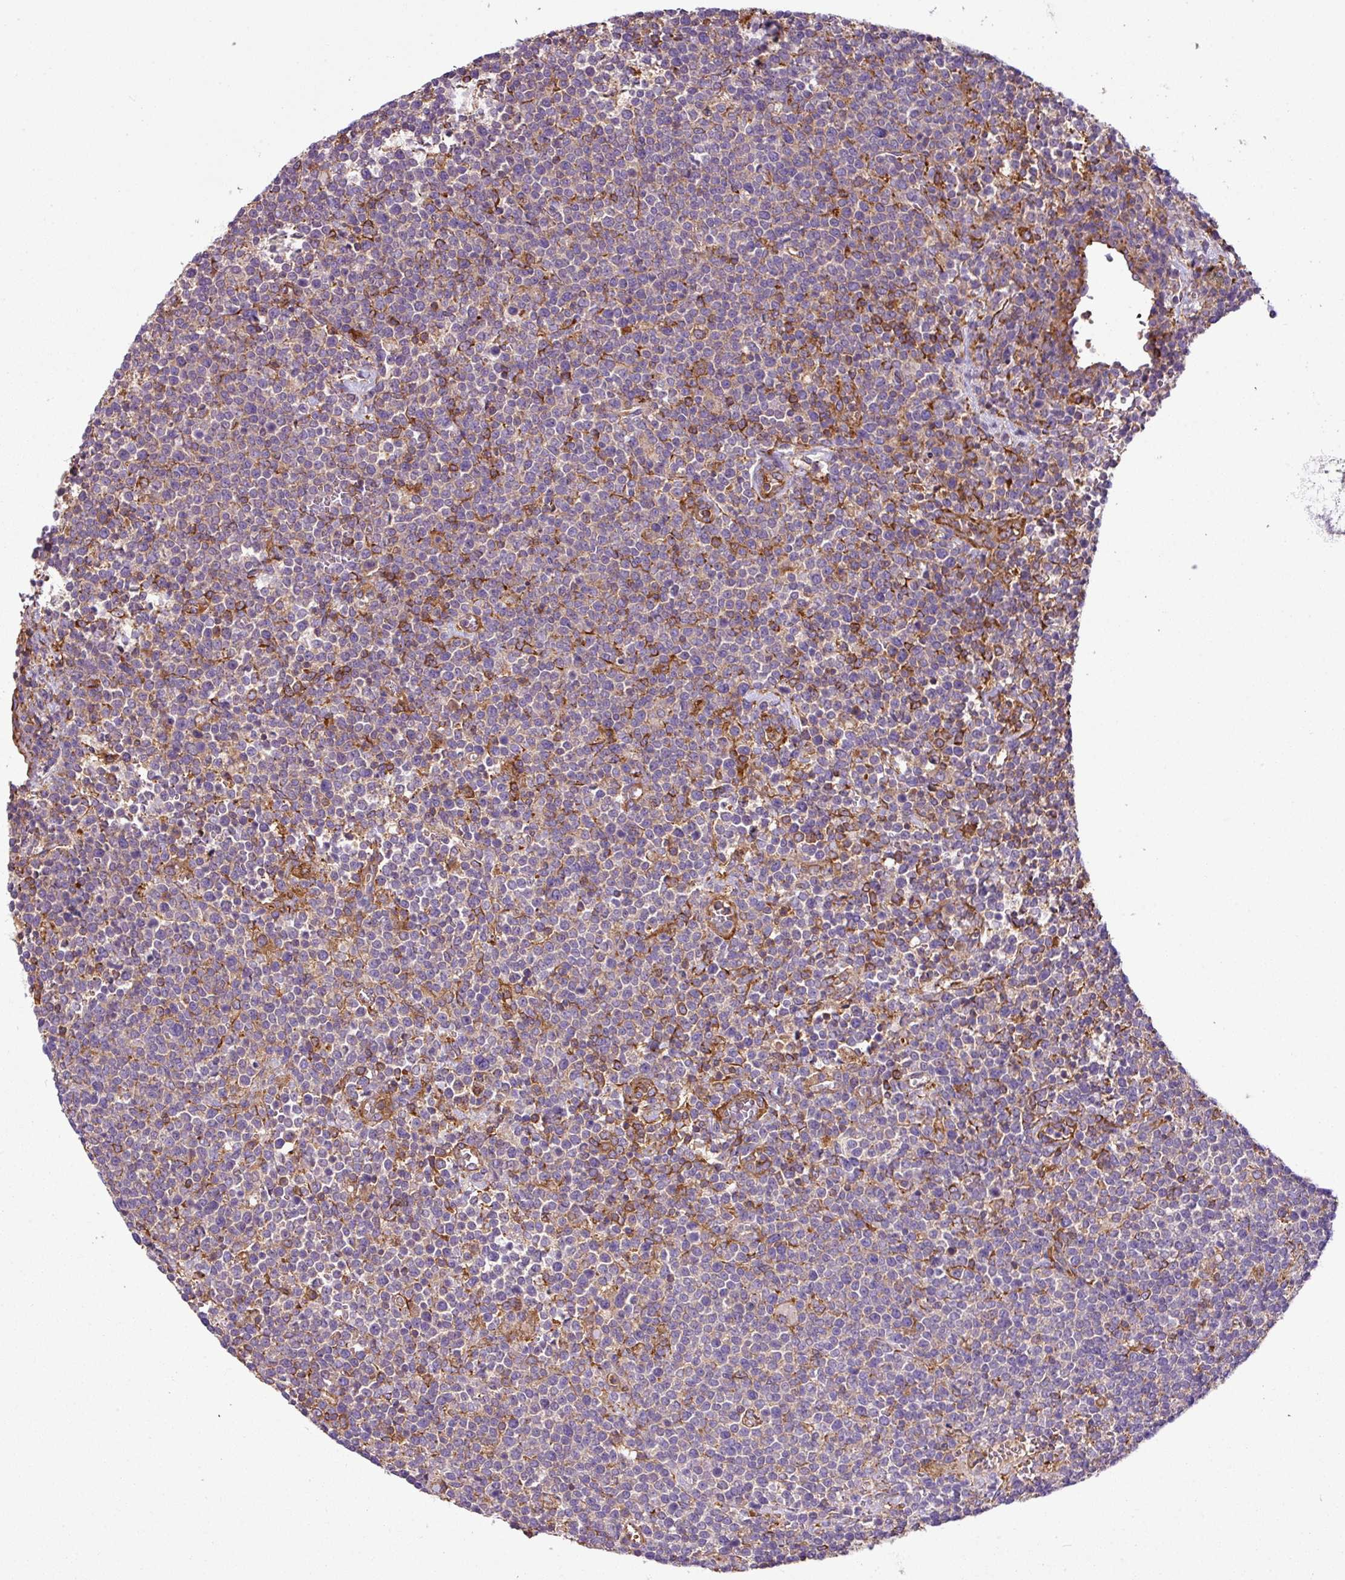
{"staining": {"intensity": "moderate", "quantity": "25%-75%", "location": "cytoplasmic/membranous"}, "tissue": "lymphoma", "cell_type": "Tumor cells", "image_type": "cancer", "snomed": [{"axis": "morphology", "description": "Malignant lymphoma, non-Hodgkin's type, High grade"}, {"axis": "topography", "description": "Lymph node"}], "caption": "Lymphoma stained with DAB immunohistochemistry (IHC) demonstrates medium levels of moderate cytoplasmic/membranous positivity in approximately 25%-75% of tumor cells.", "gene": "XNDC1N", "patient": {"sex": "male", "age": 61}}